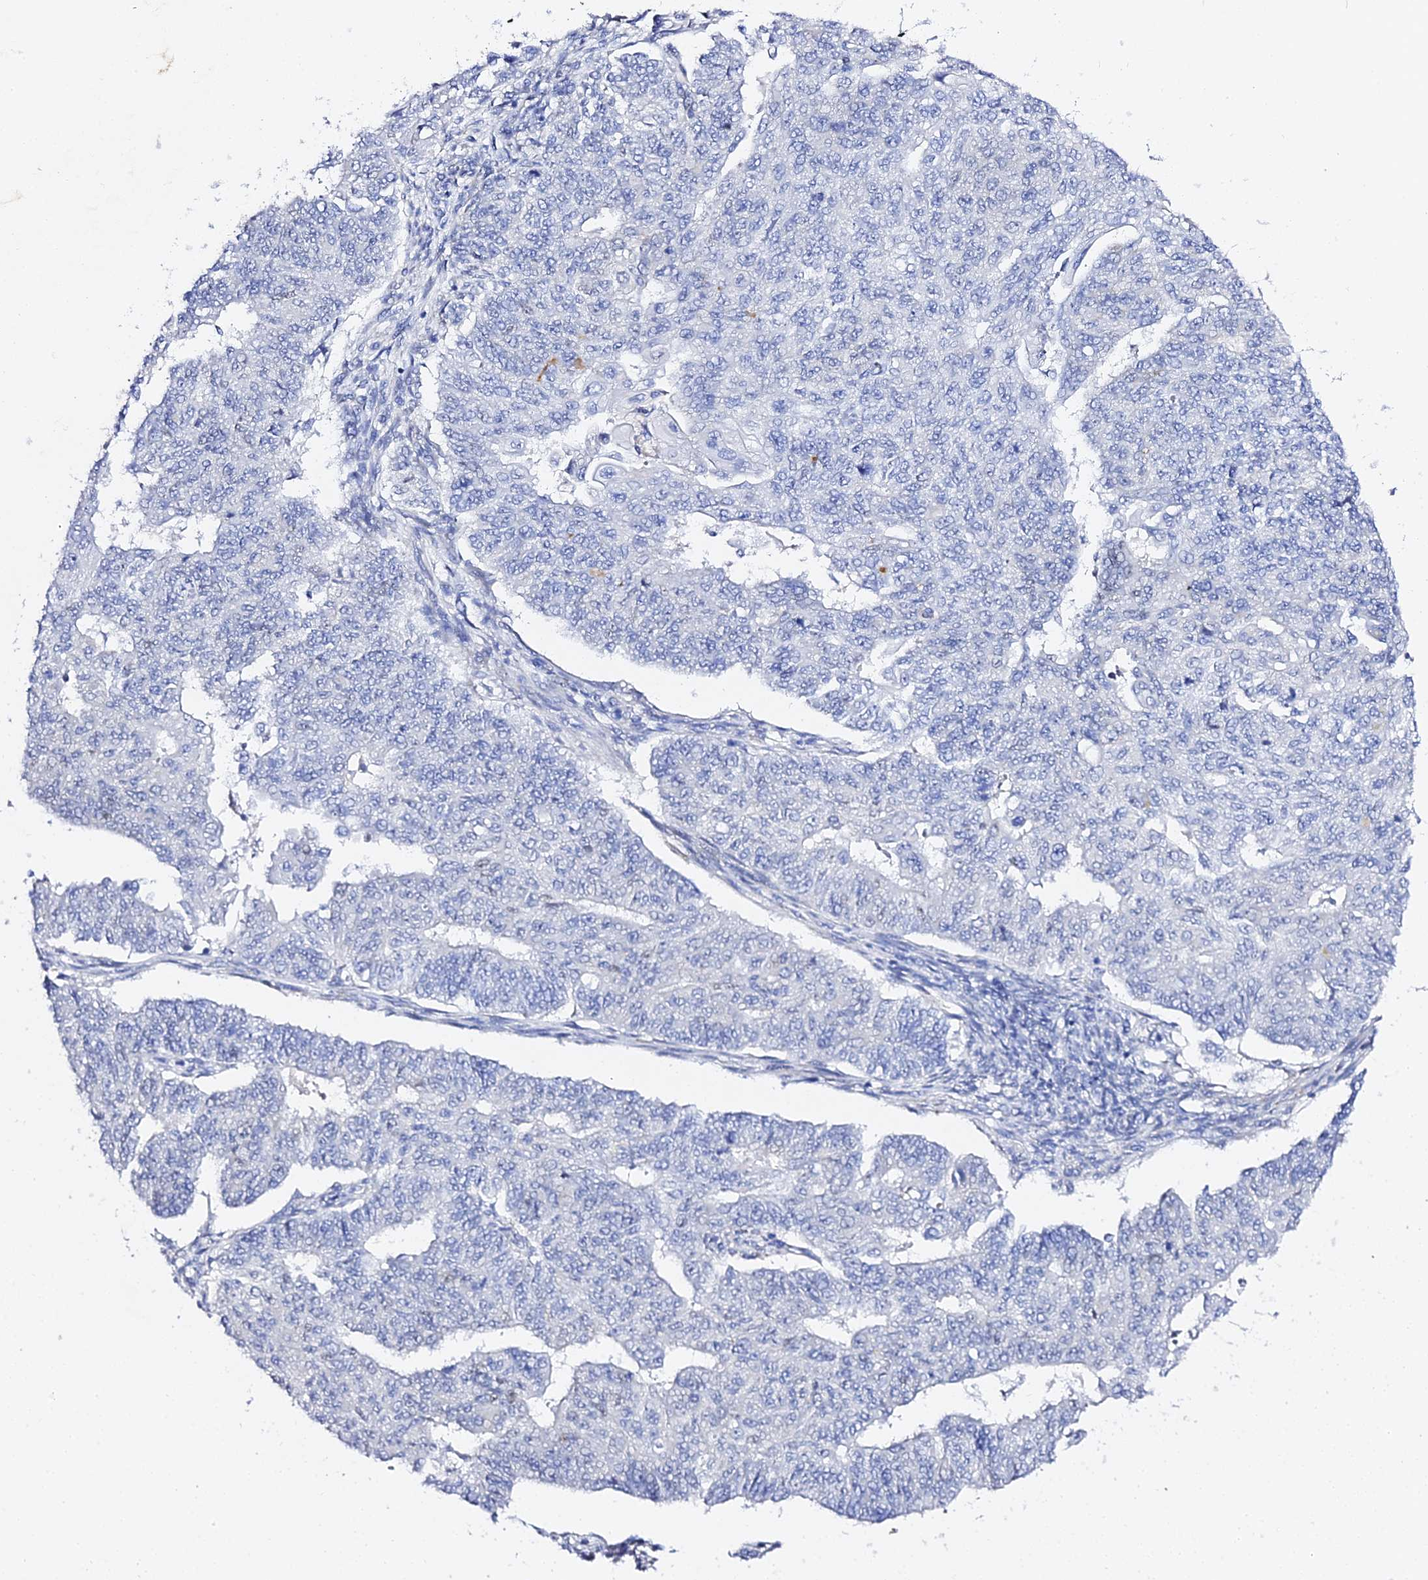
{"staining": {"intensity": "negative", "quantity": "none", "location": "none"}, "tissue": "endometrial cancer", "cell_type": "Tumor cells", "image_type": "cancer", "snomed": [{"axis": "morphology", "description": "Adenocarcinoma, NOS"}, {"axis": "topography", "description": "Endometrium"}], "caption": "A histopathology image of endometrial adenocarcinoma stained for a protein demonstrates no brown staining in tumor cells.", "gene": "POFUT2", "patient": {"sex": "female", "age": 32}}